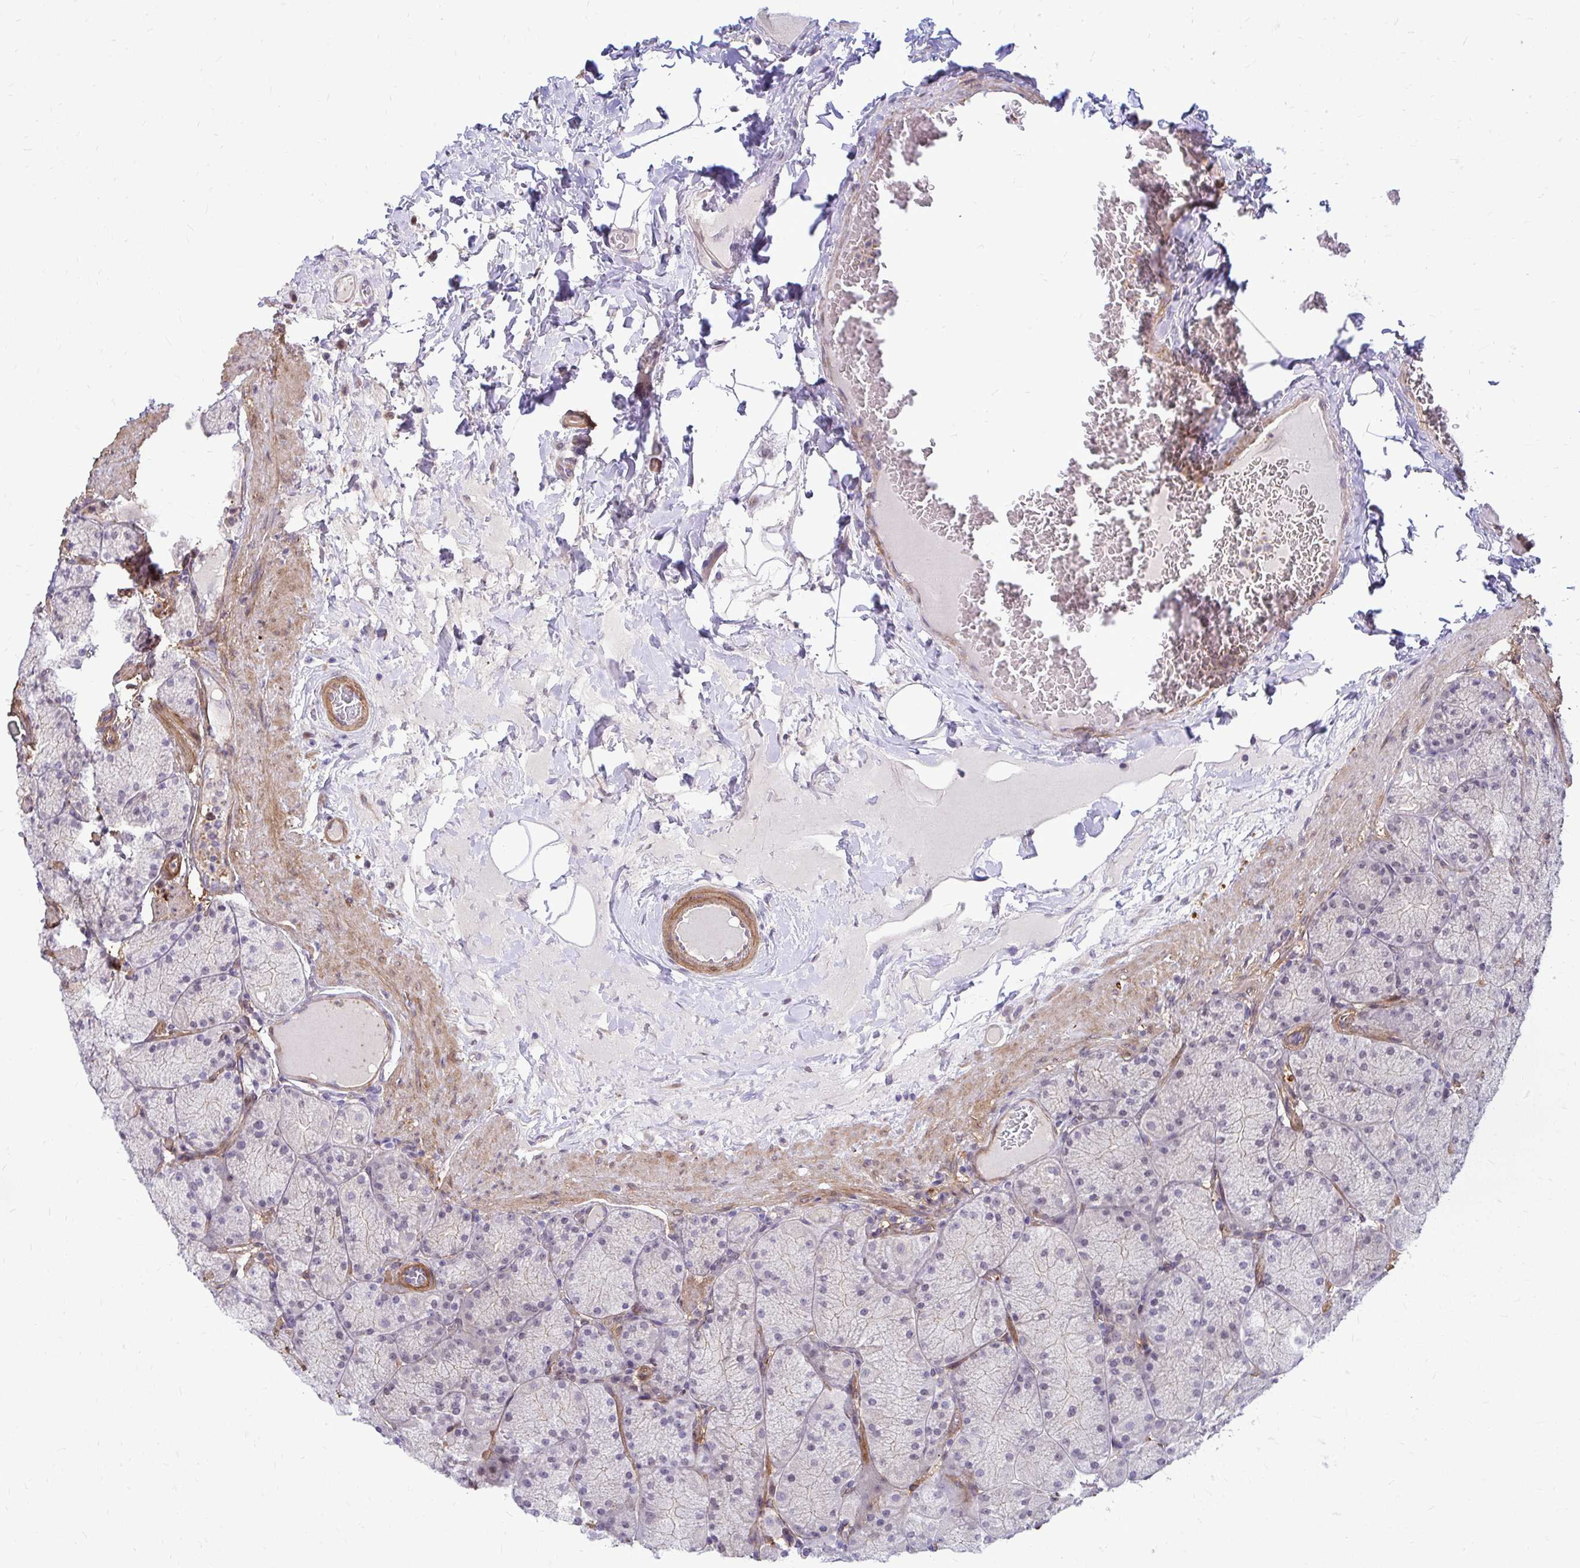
{"staining": {"intensity": "weak", "quantity": "25%-75%", "location": "cytoplasmic/membranous"}, "tissue": "stomach", "cell_type": "Glandular cells", "image_type": "normal", "snomed": [{"axis": "morphology", "description": "Normal tissue, NOS"}, {"axis": "topography", "description": "Stomach, upper"}], "caption": "The image reveals immunohistochemical staining of unremarkable stomach. There is weak cytoplasmic/membranous expression is seen in approximately 25%-75% of glandular cells.", "gene": "TRIP6", "patient": {"sex": "female", "age": 56}}